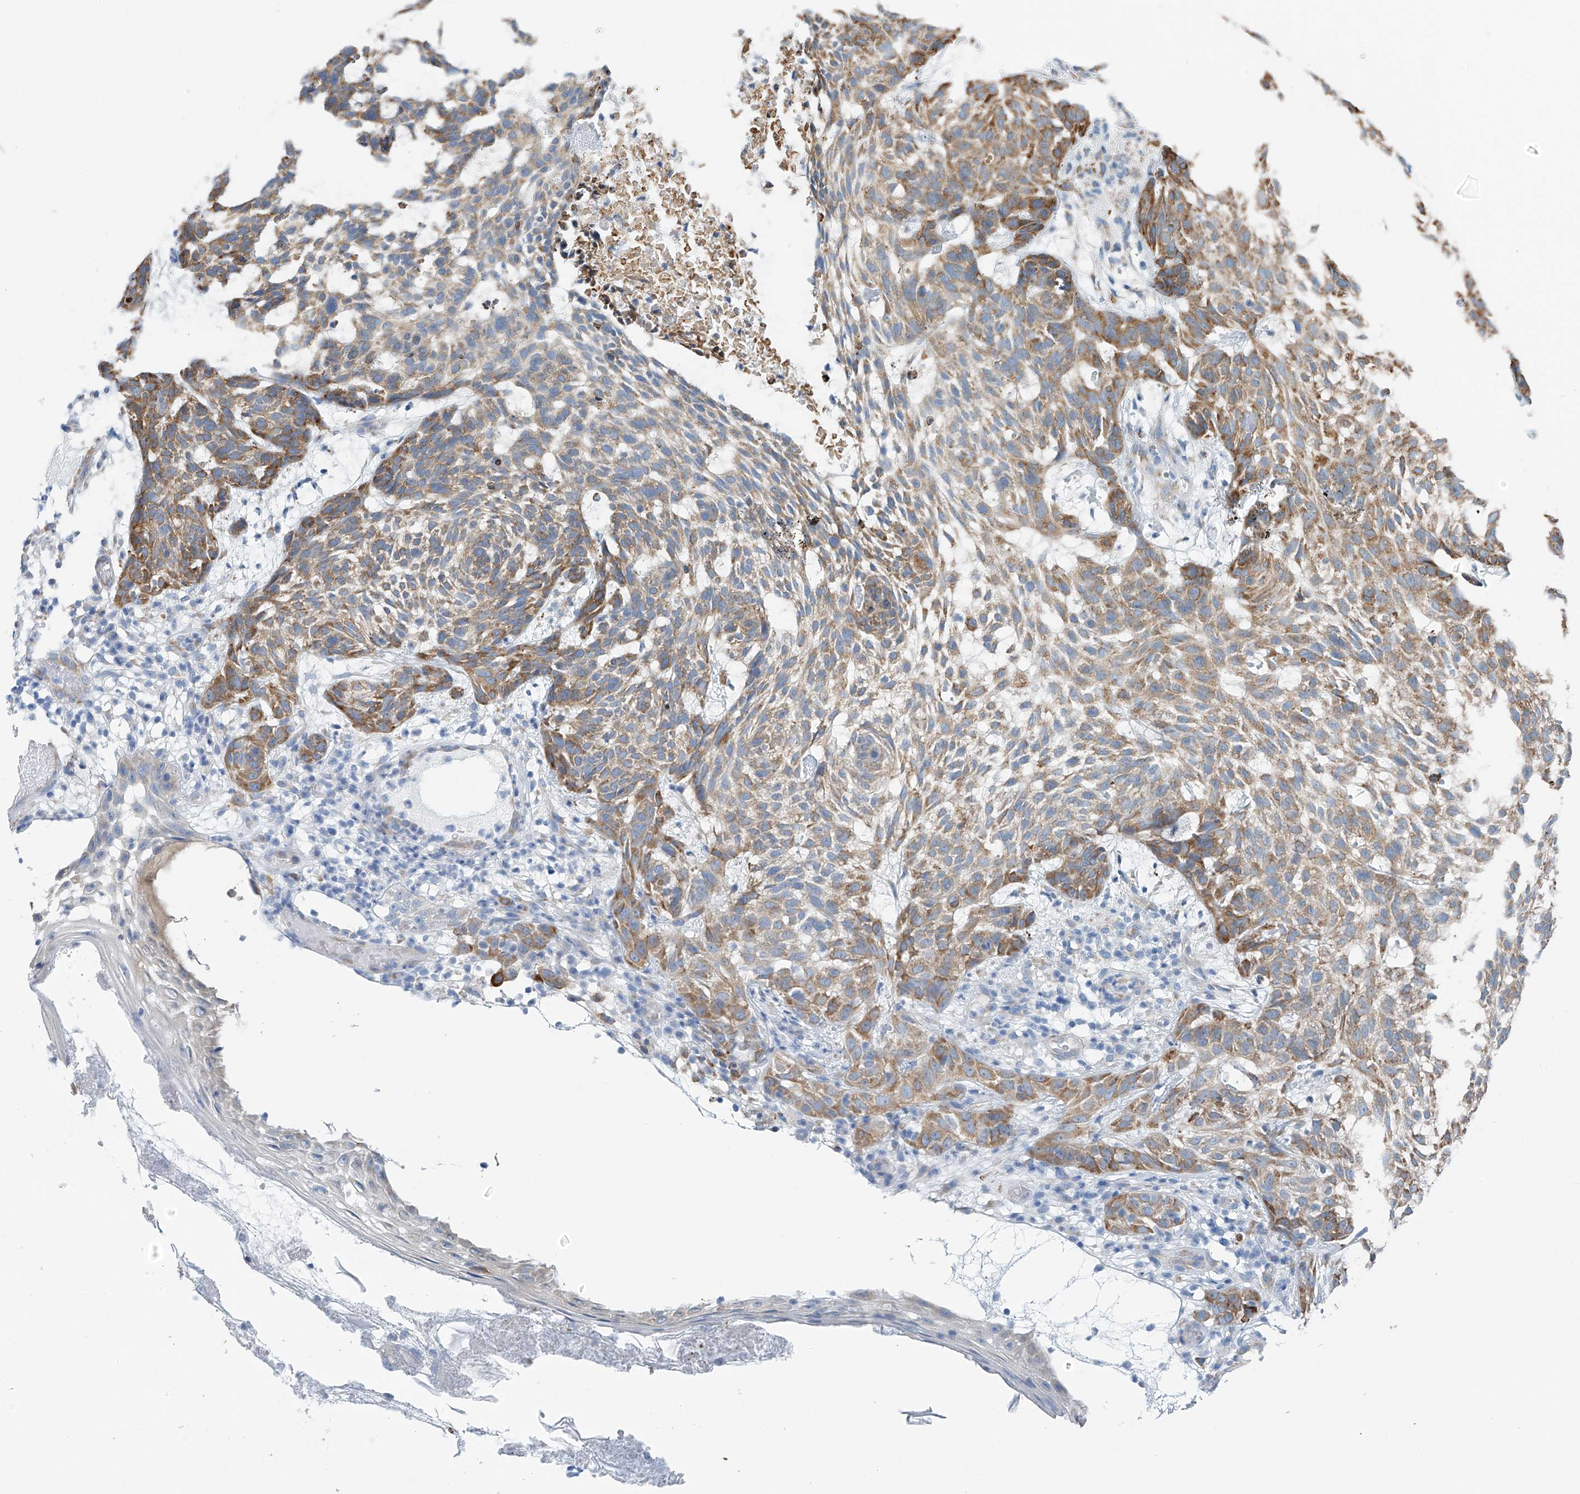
{"staining": {"intensity": "moderate", "quantity": "25%-75%", "location": "cytoplasmic/membranous"}, "tissue": "skin cancer", "cell_type": "Tumor cells", "image_type": "cancer", "snomed": [{"axis": "morphology", "description": "Basal cell carcinoma"}, {"axis": "topography", "description": "Skin"}], "caption": "Moderate cytoplasmic/membranous staining for a protein is seen in about 25%-75% of tumor cells of skin cancer using immunohistochemistry (IHC).", "gene": "RCN2", "patient": {"sex": "male", "age": 85}}